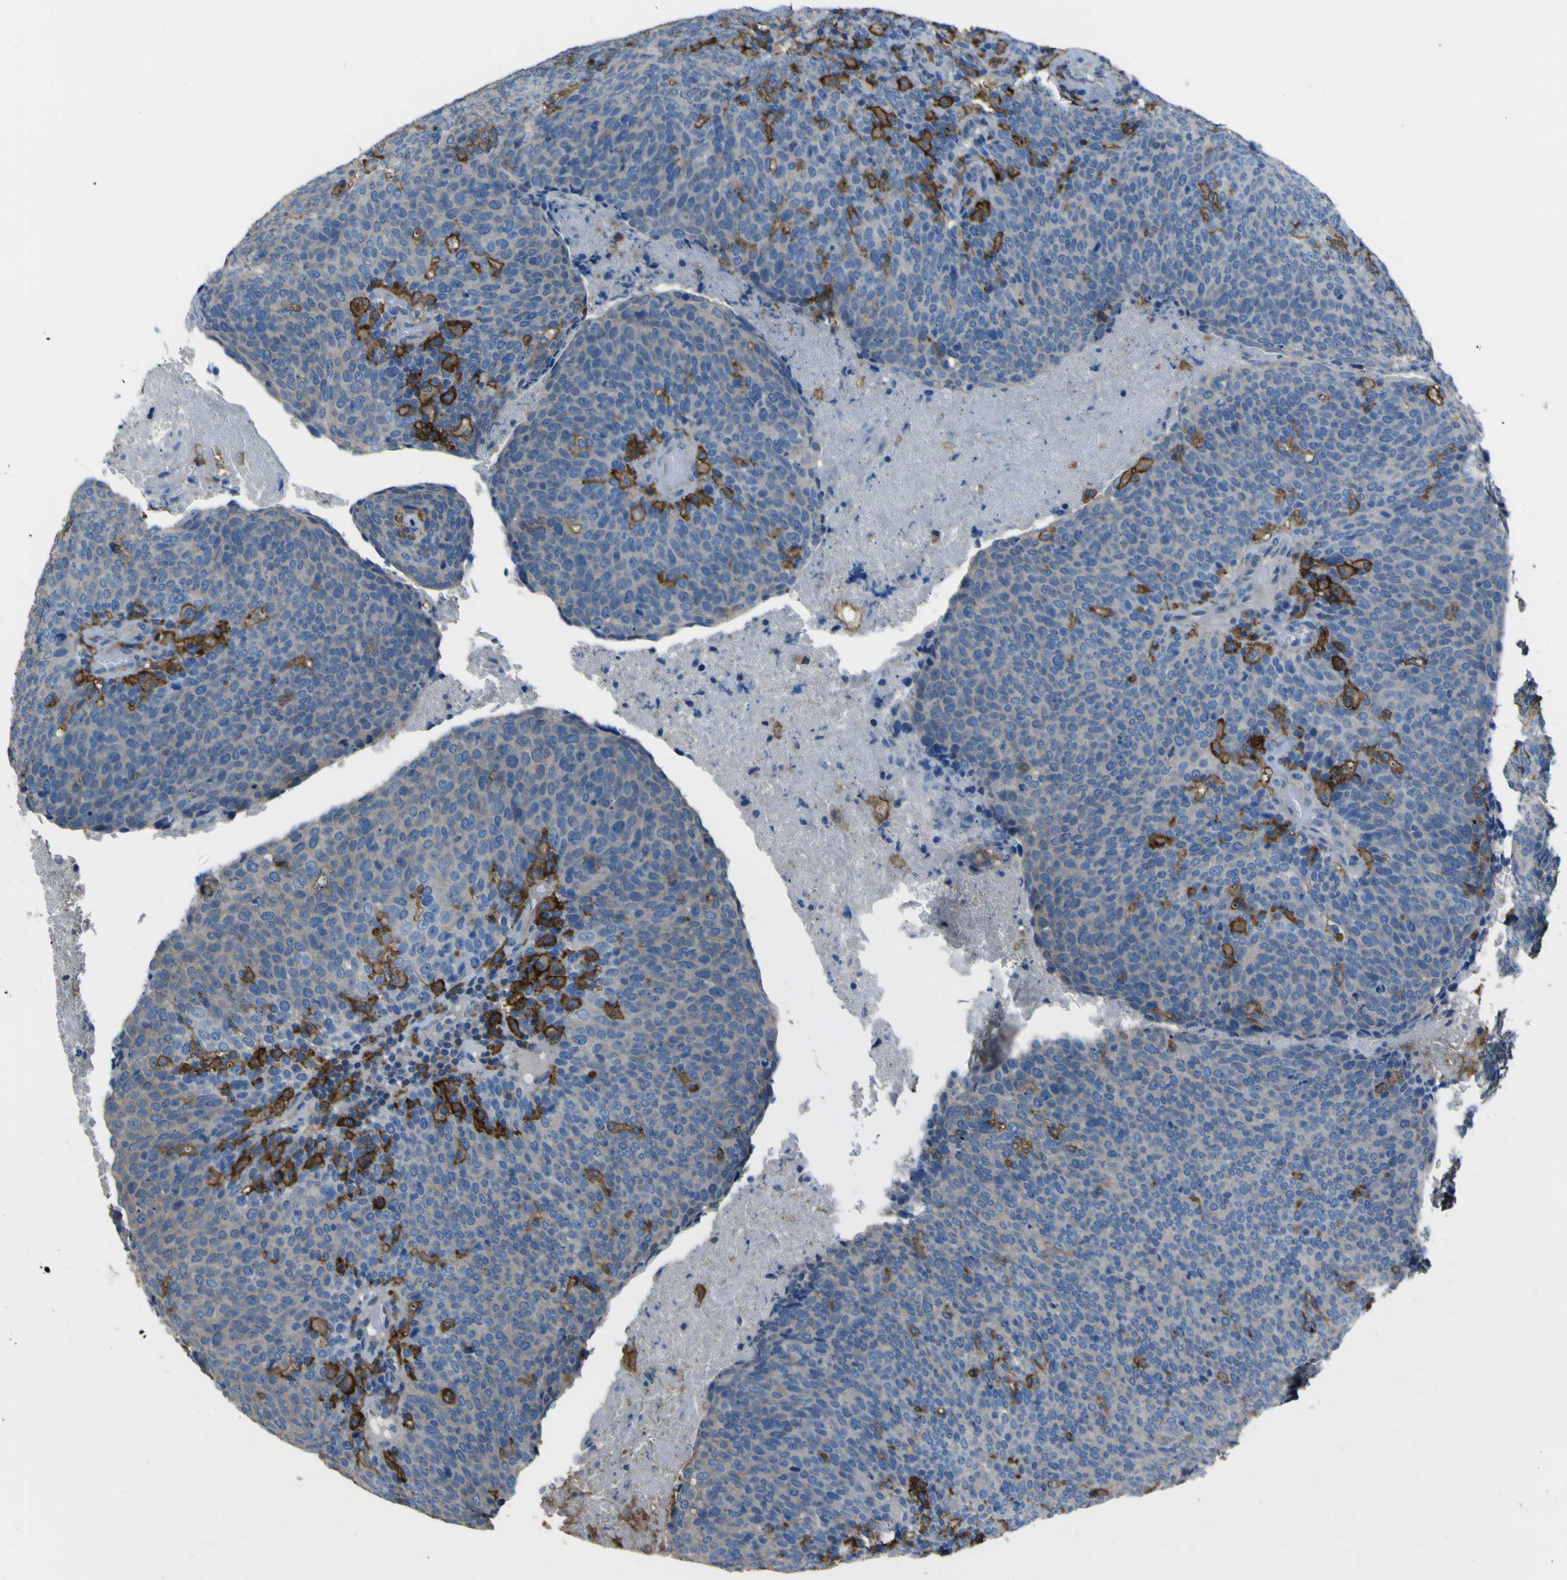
{"staining": {"intensity": "negative", "quantity": "none", "location": "none"}, "tissue": "head and neck cancer", "cell_type": "Tumor cells", "image_type": "cancer", "snomed": [{"axis": "morphology", "description": "Squamous cell carcinoma, NOS"}, {"axis": "morphology", "description": "Squamous cell carcinoma, metastatic, NOS"}, {"axis": "topography", "description": "Lymph node"}, {"axis": "topography", "description": "Head-Neck"}], "caption": "This is a image of immunohistochemistry (IHC) staining of head and neck cancer (squamous cell carcinoma), which shows no positivity in tumor cells.", "gene": "LAIR1", "patient": {"sex": "male", "age": 62}}